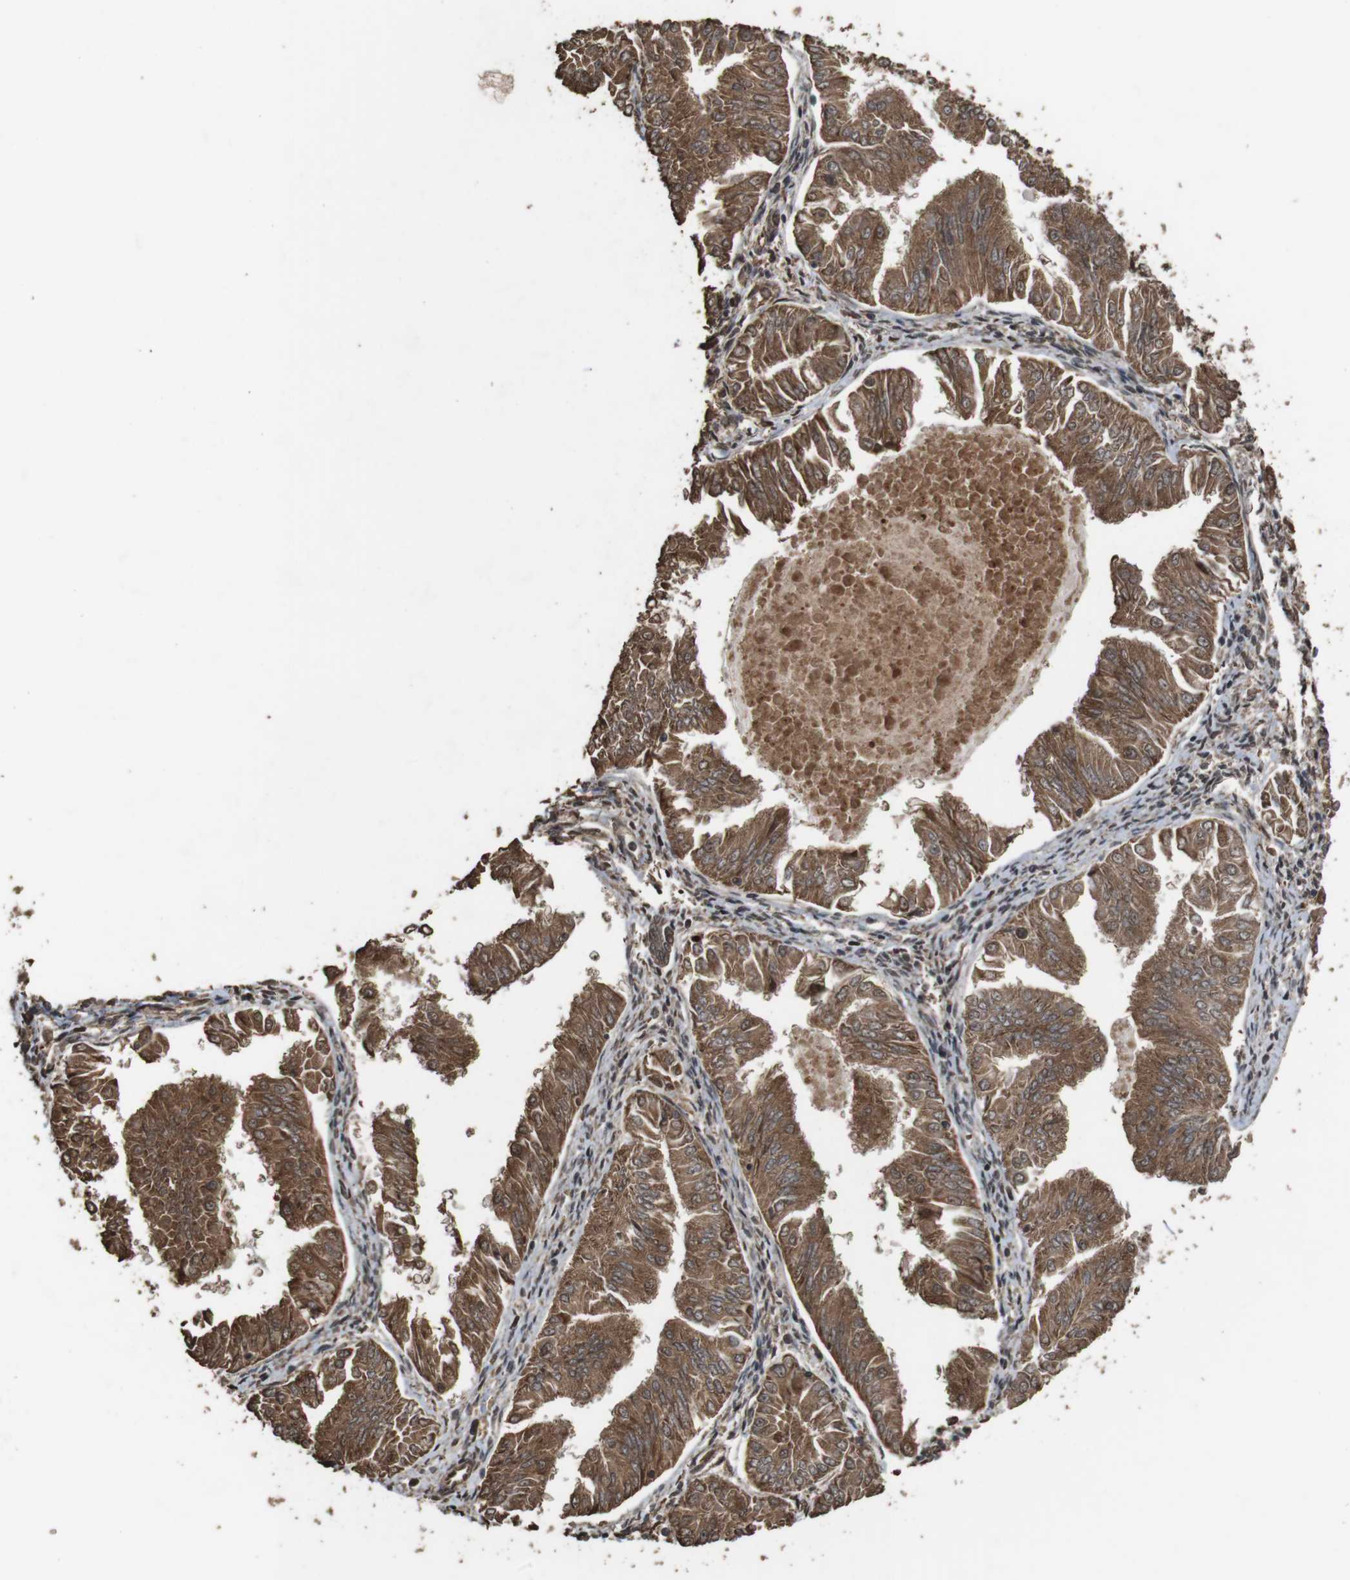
{"staining": {"intensity": "strong", "quantity": ">75%", "location": "cytoplasmic/membranous"}, "tissue": "endometrial cancer", "cell_type": "Tumor cells", "image_type": "cancer", "snomed": [{"axis": "morphology", "description": "Adenocarcinoma, NOS"}, {"axis": "topography", "description": "Endometrium"}], "caption": "A high-resolution micrograph shows IHC staining of adenocarcinoma (endometrial), which reveals strong cytoplasmic/membranous positivity in approximately >75% of tumor cells.", "gene": "RRAS2", "patient": {"sex": "female", "age": 53}}